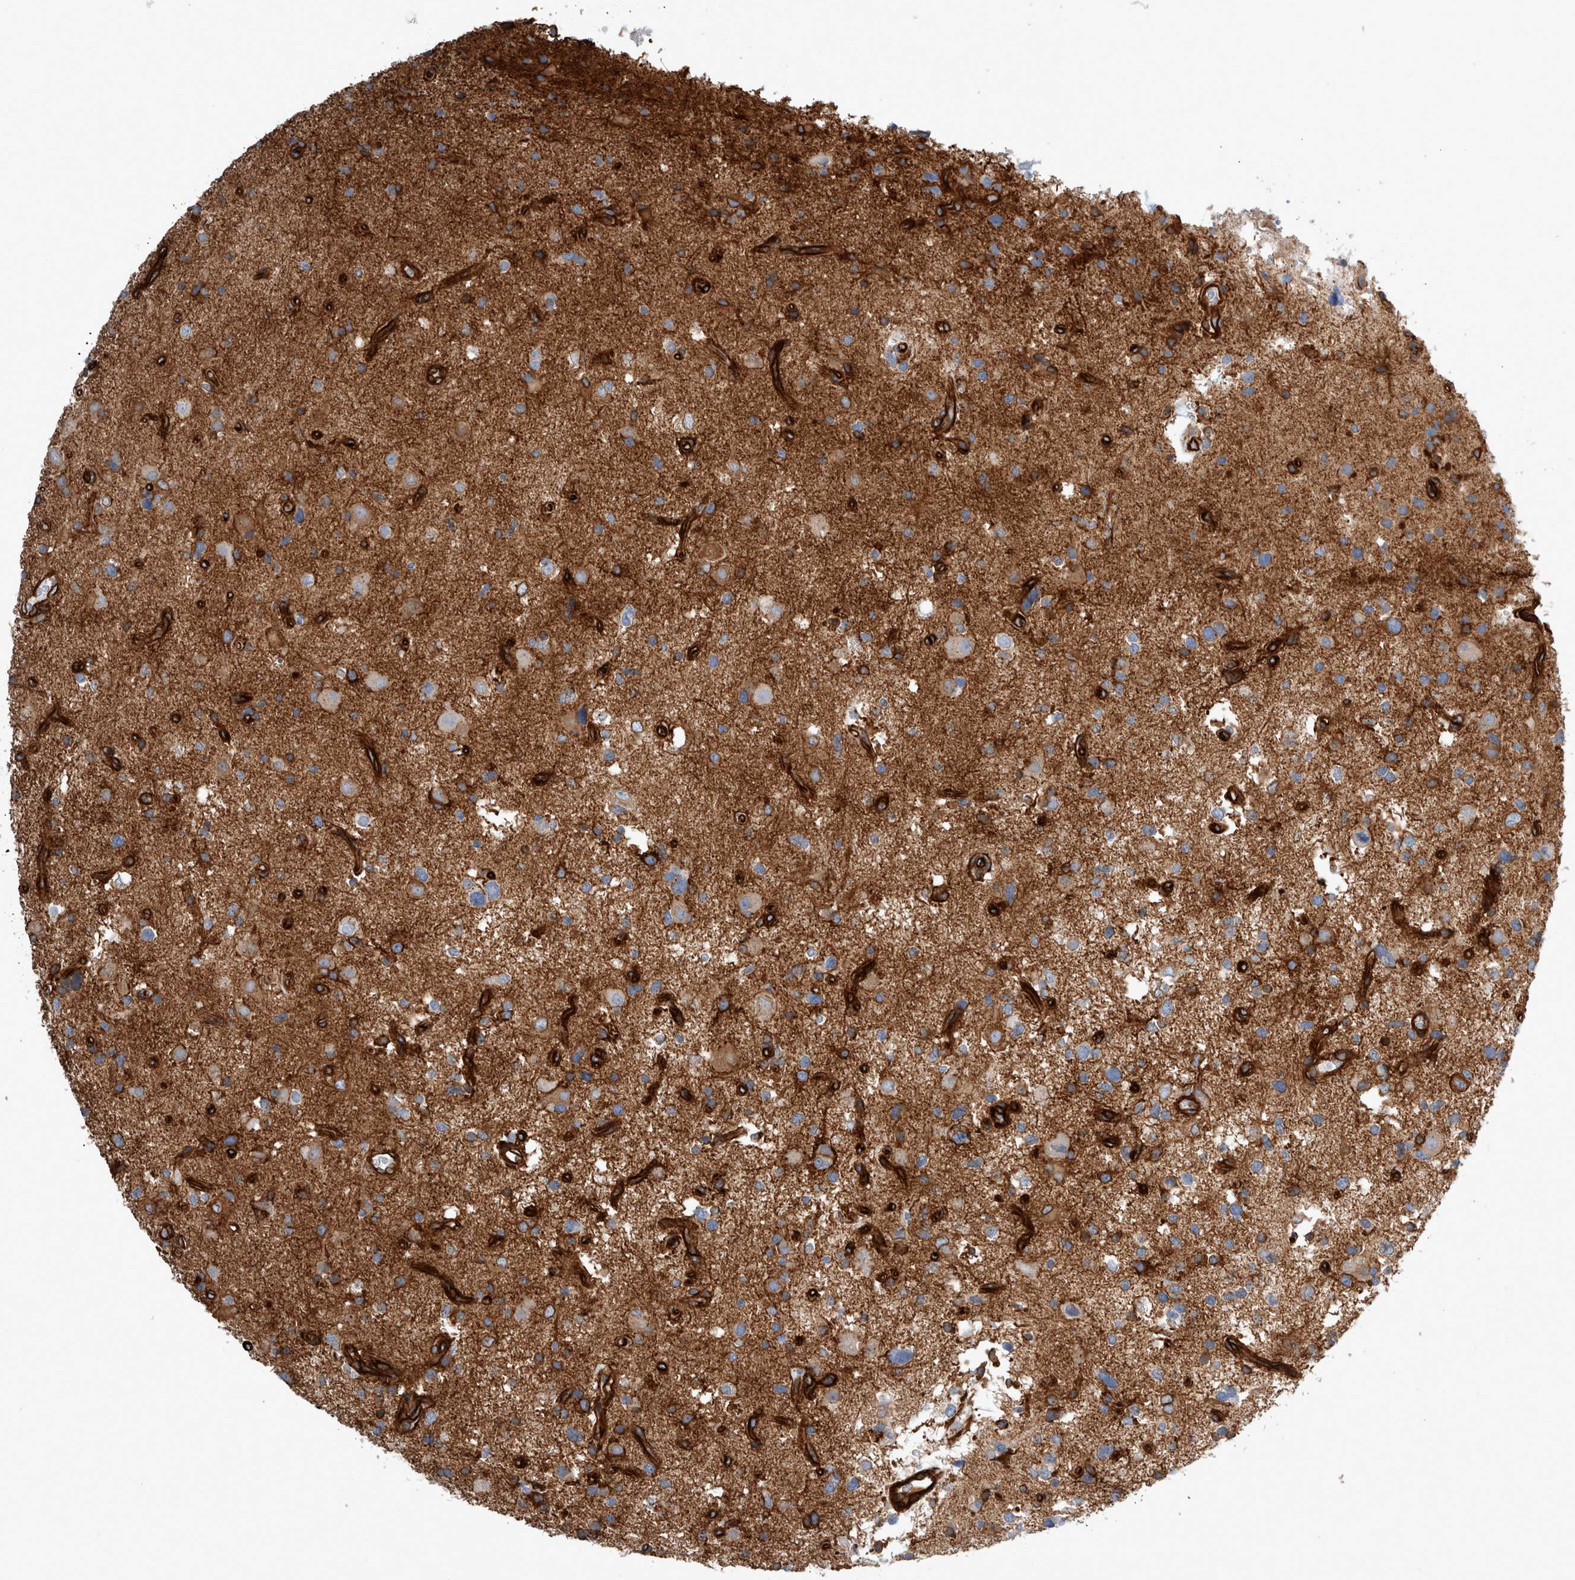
{"staining": {"intensity": "strong", "quantity": "25%-75%", "location": "cytoplasmic/membranous"}, "tissue": "glioma", "cell_type": "Tumor cells", "image_type": "cancer", "snomed": [{"axis": "morphology", "description": "Glioma, malignant, High grade"}, {"axis": "topography", "description": "Brain"}], "caption": "A photomicrograph of human malignant glioma (high-grade) stained for a protein demonstrates strong cytoplasmic/membranous brown staining in tumor cells. The protein of interest is stained brown, and the nuclei are stained in blue (DAB IHC with brightfield microscopy, high magnification).", "gene": "PLEC", "patient": {"sex": "male", "age": 33}}